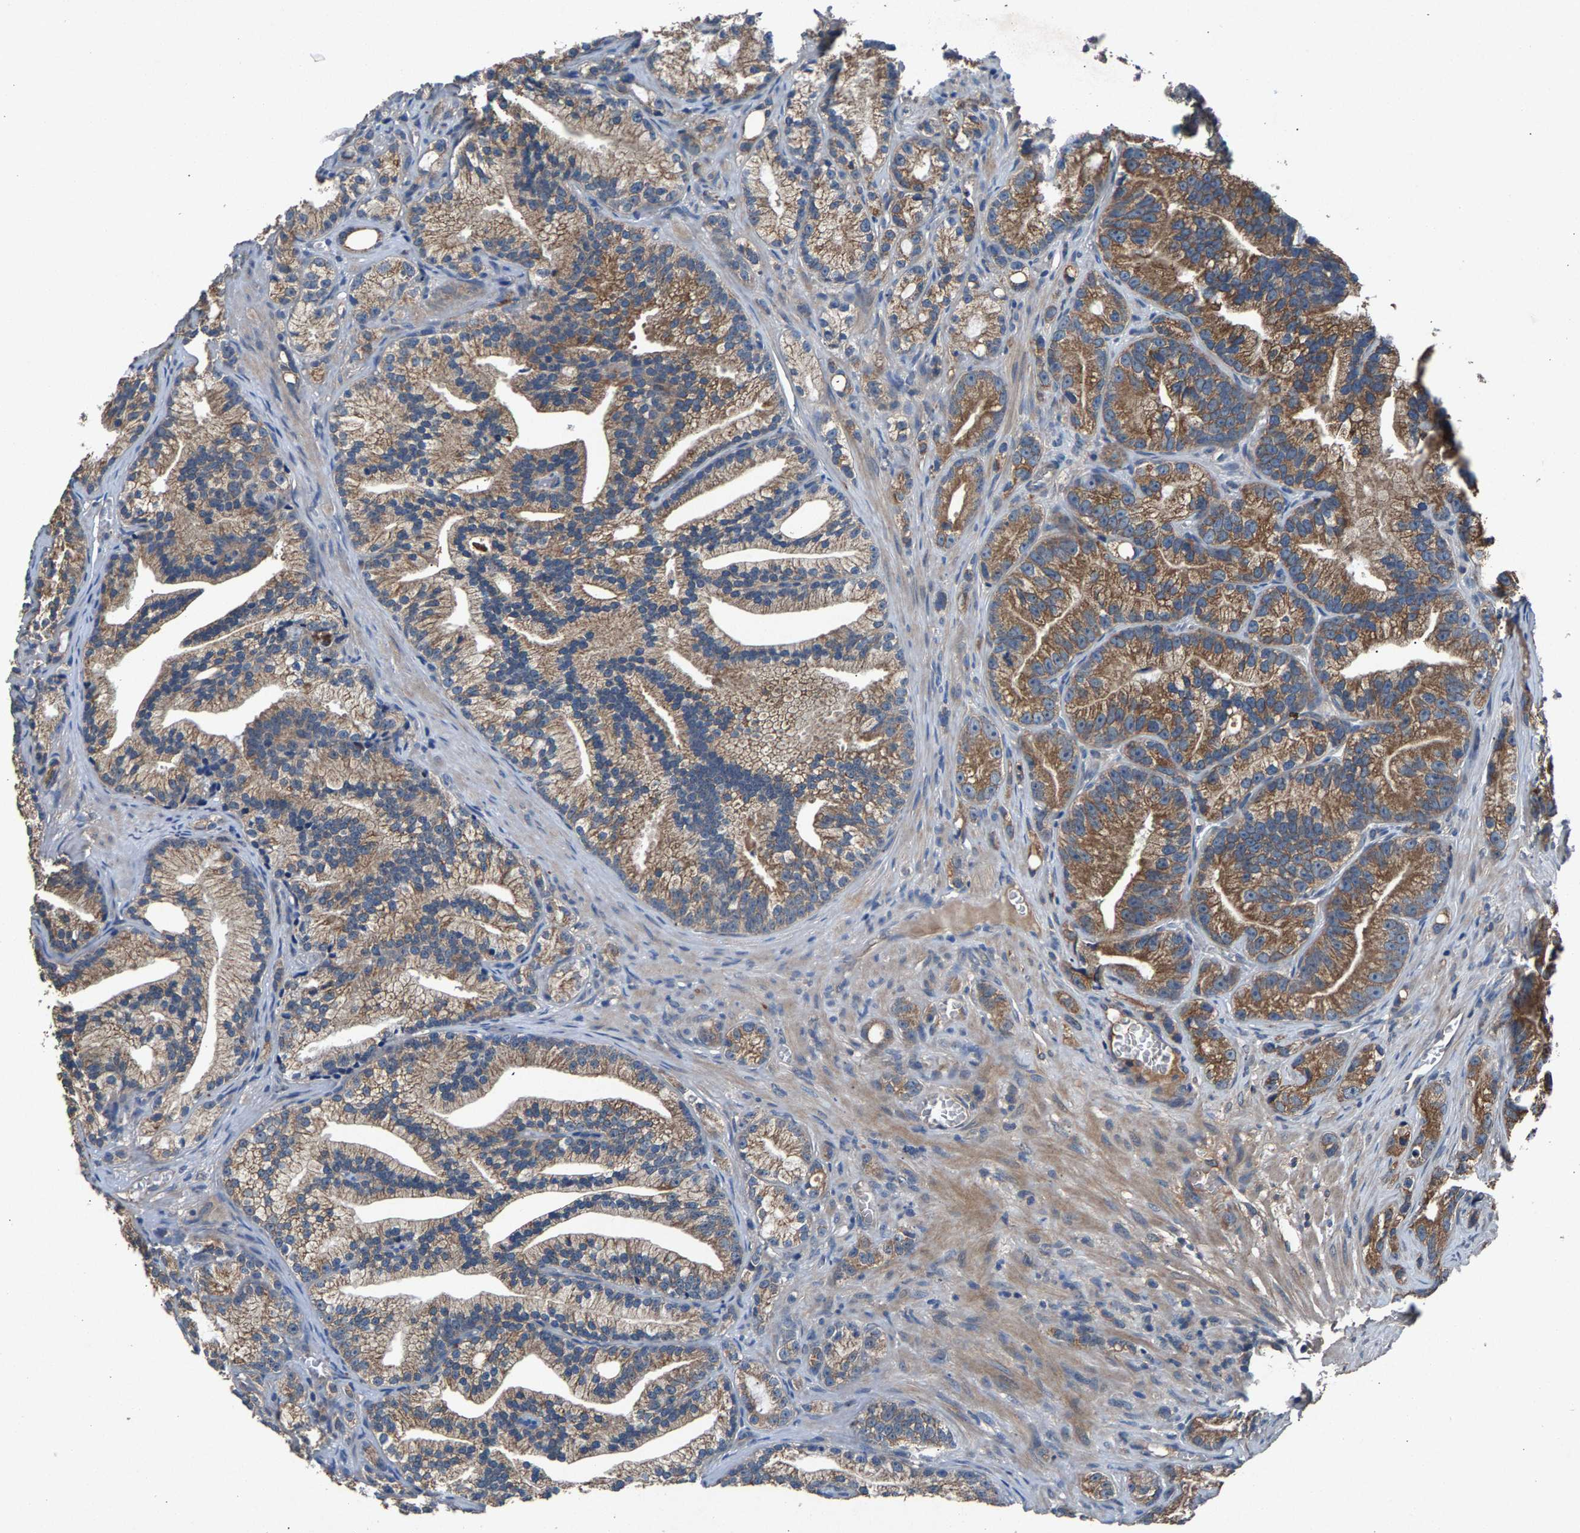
{"staining": {"intensity": "moderate", "quantity": ">75%", "location": "cytoplasmic/membranous"}, "tissue": "prostate cancer", "cell_type": "Tumor cells", "image_type": "cancer", "snomed": [{"axis": "morphology", "description": "Adenocarcinoma, Low grade"}, {"axis": "topography", "description": "Prostate"}], "caption": "Adenocarcinoma (low-grade) (prostate) was stained to show a protein in brown. There is medium levels of moderate cytoplasmic/membranous staining in about >75% of tumor cells. Using DAB (3,3'-diaminobenzidine) (brown) and hematoxylin (blue) stains, captured at high magnification using brightfield microscopy.", "gene": "PRXL2C", "patient": {"sex": "male", "age": 89}}